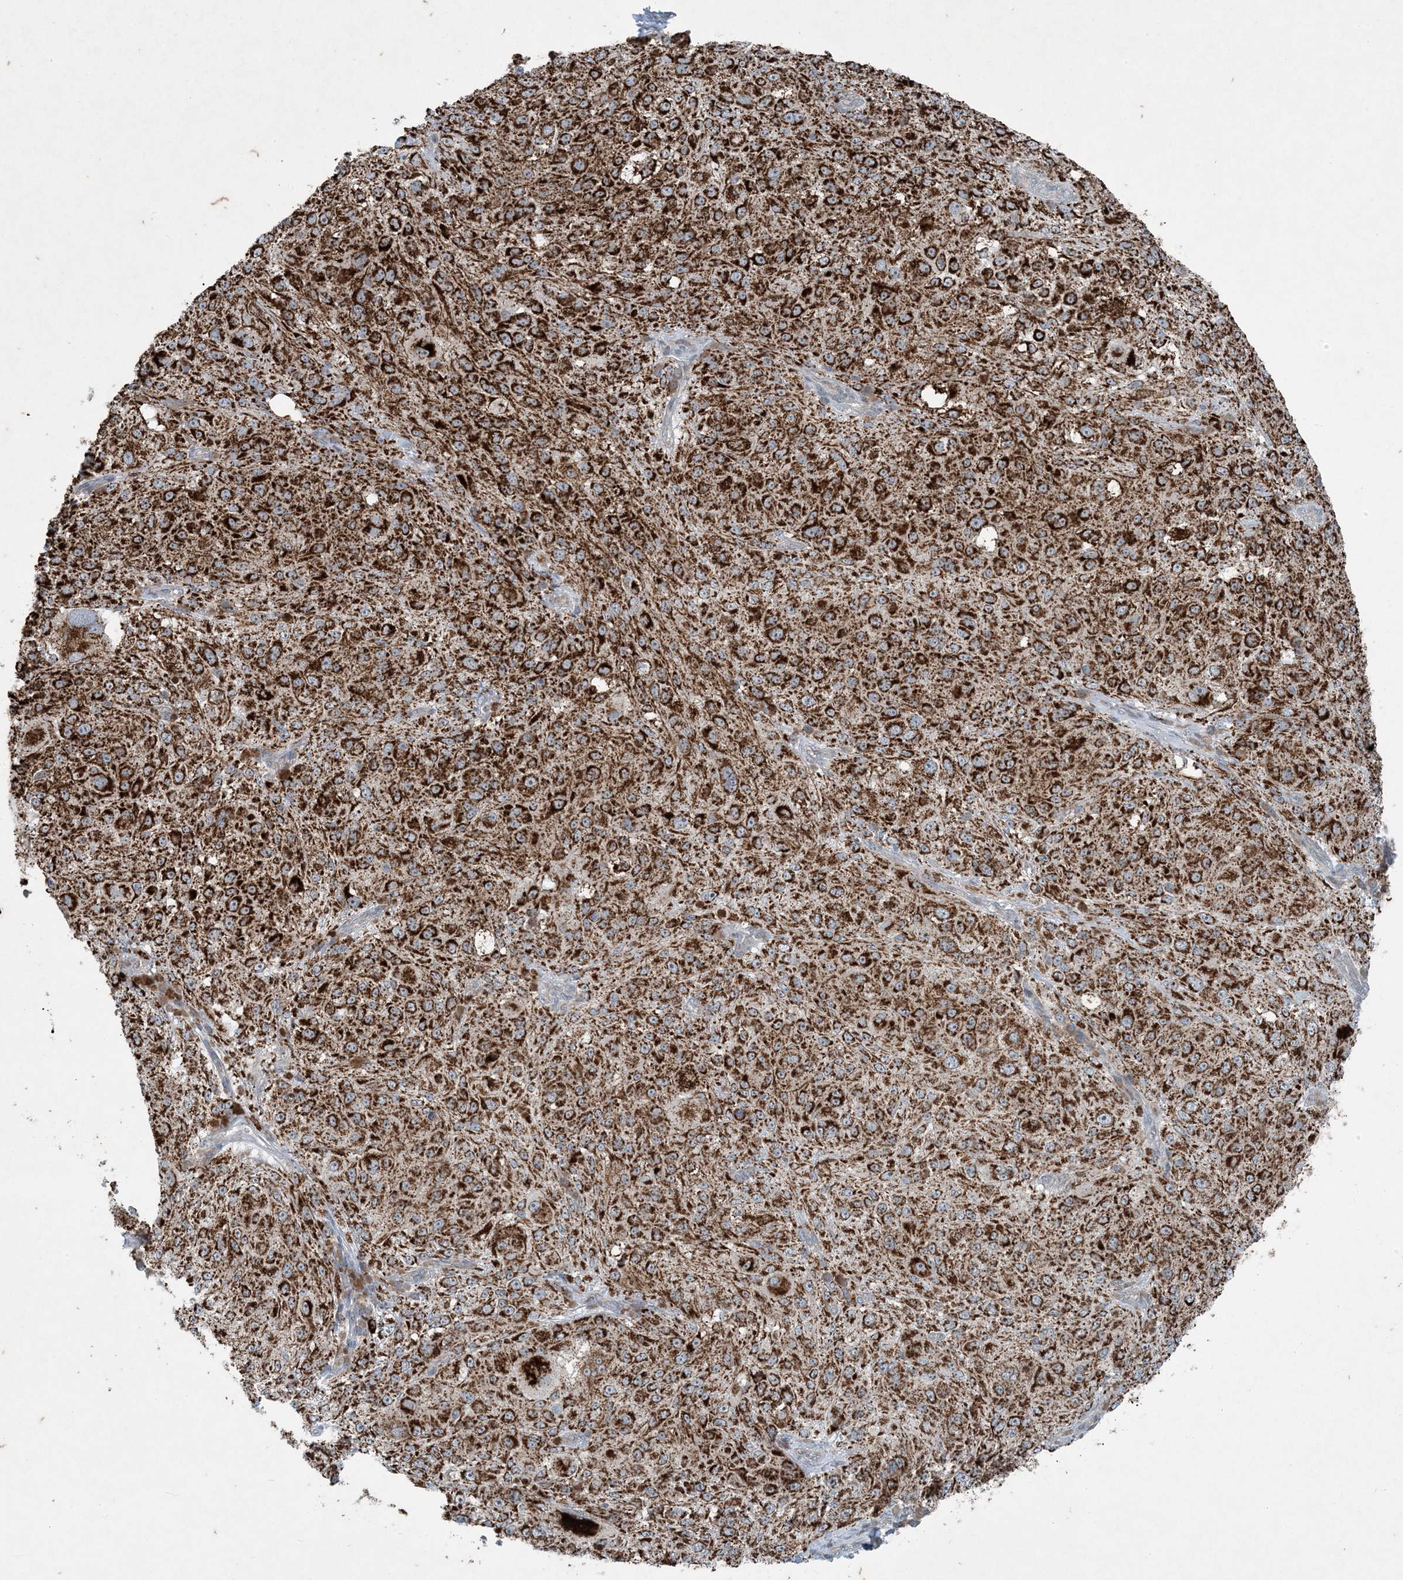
{"staining": {"intensity": "strong", "quantity": ">75%", "location": "cytoplasmic/membranous"}, "tissue": "melanoma", "cell_type": "Tumor cells", "image_type": "cancer", "snomed": [{"axis": "morphology", "description": "Necrosis, NOS"}, {"axis": "morphology", "description": "Malignant melanoma, NOS"}, {"axis": "topography", "description": "Skin"}], "caption": "A micrograph showing strong cytoplasmic/membranous staining in approximately >75% of tumor cells in malignant melanoma, as visualized by brown immunohistochemical staining.", "gene": "PC", "patient": {"sex": "female", "age": 87}}